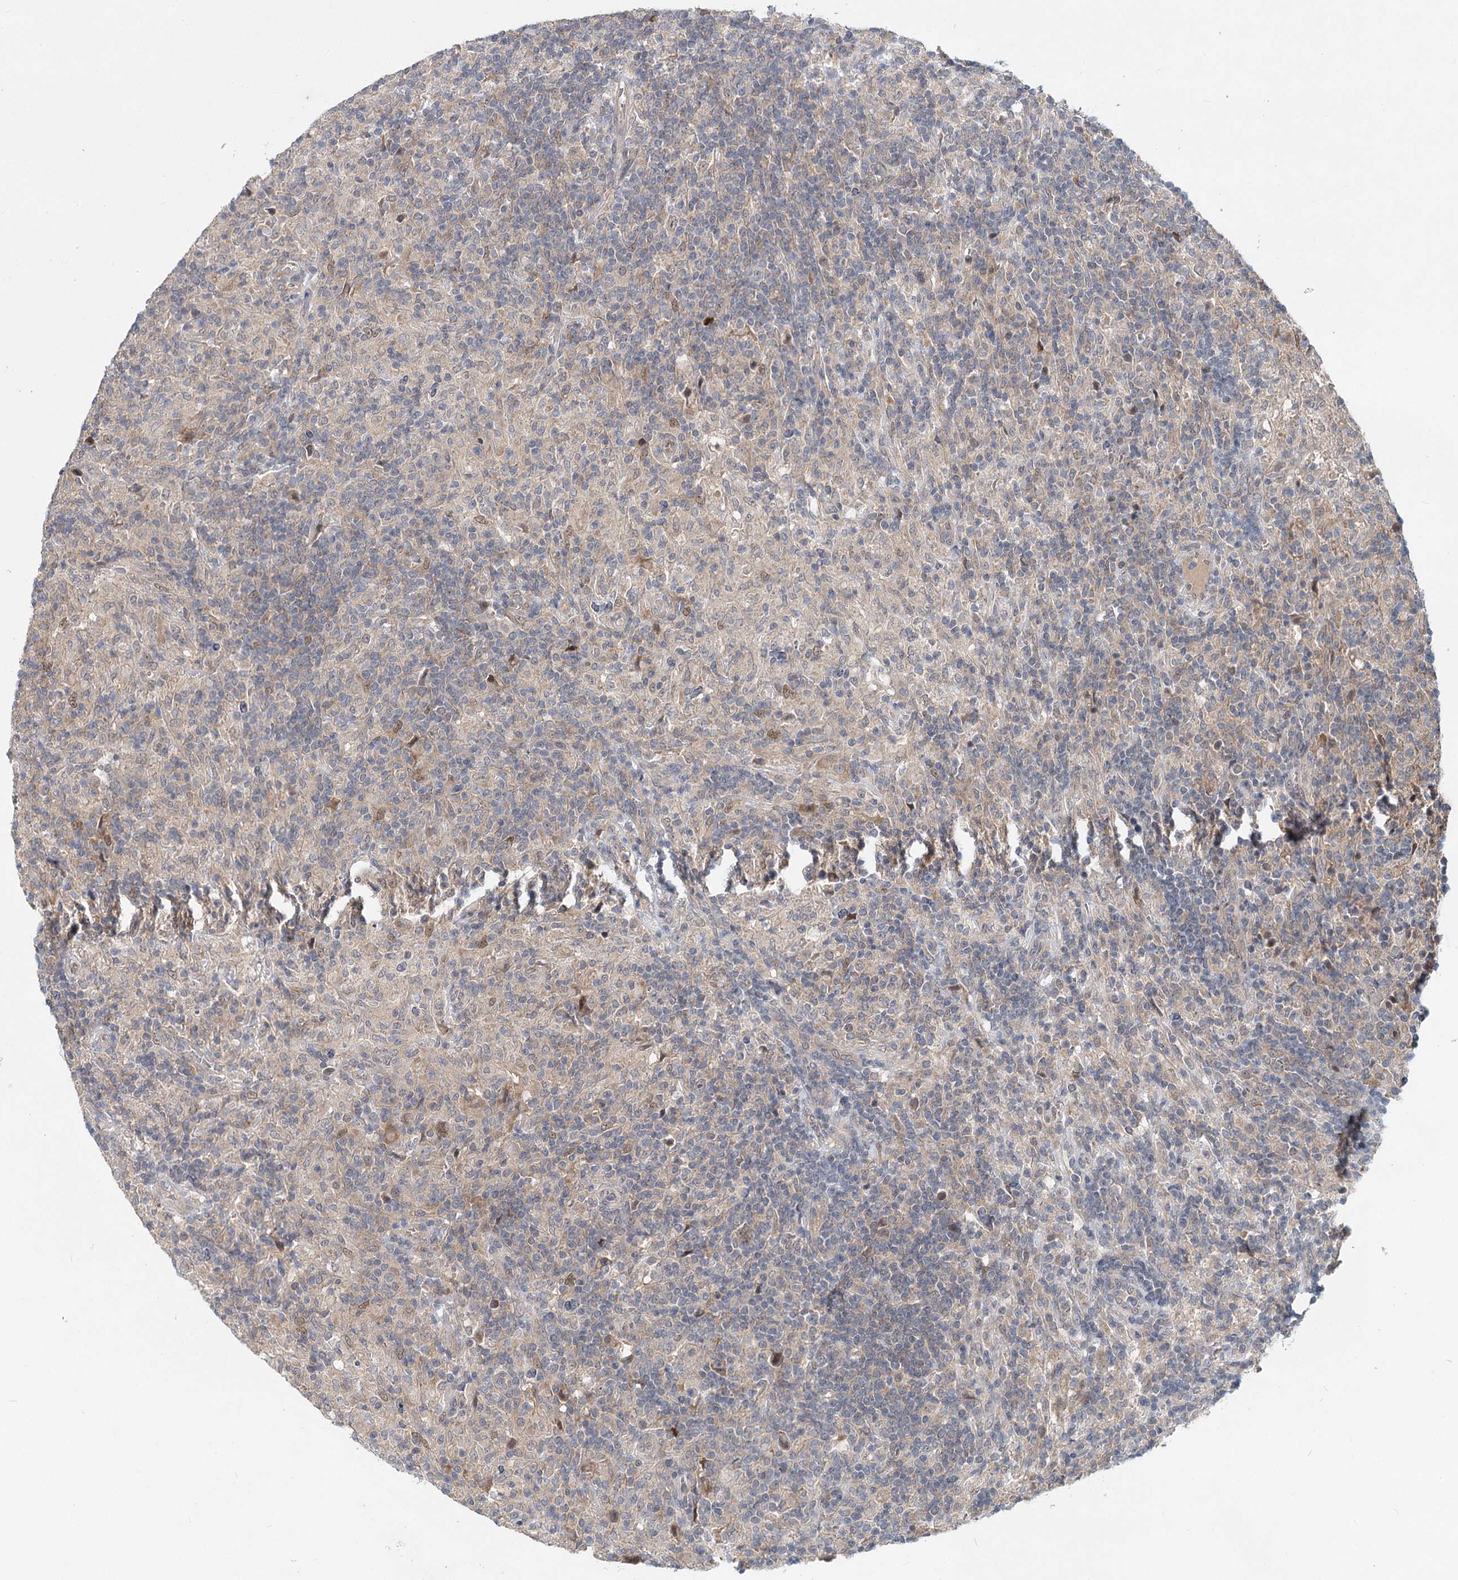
{"staining": {"intensity": "weak", "quantity": "<25%", "location": "cytoplasmic/membranous"}, "tissue": "lymphoma", "cell_type": "Tumor cells", "image_type": "cancer", "snomed": [{"axis": "morphology", "description": "Hodgkin's disease, NOS"}, {"axis": "topography", "description": "Lymph node"}], "caption": "This image is of lymphoma stained with IHC to label a protein in brown with the nuclei are counter-stained blue. There is no positivity in tumor cells. (DAB (3,3'-diaminobenzidine) immunohistochemistry, high magnification).", "gene": "AP3B1", "patient": {"sex": "male", "age": 70}}